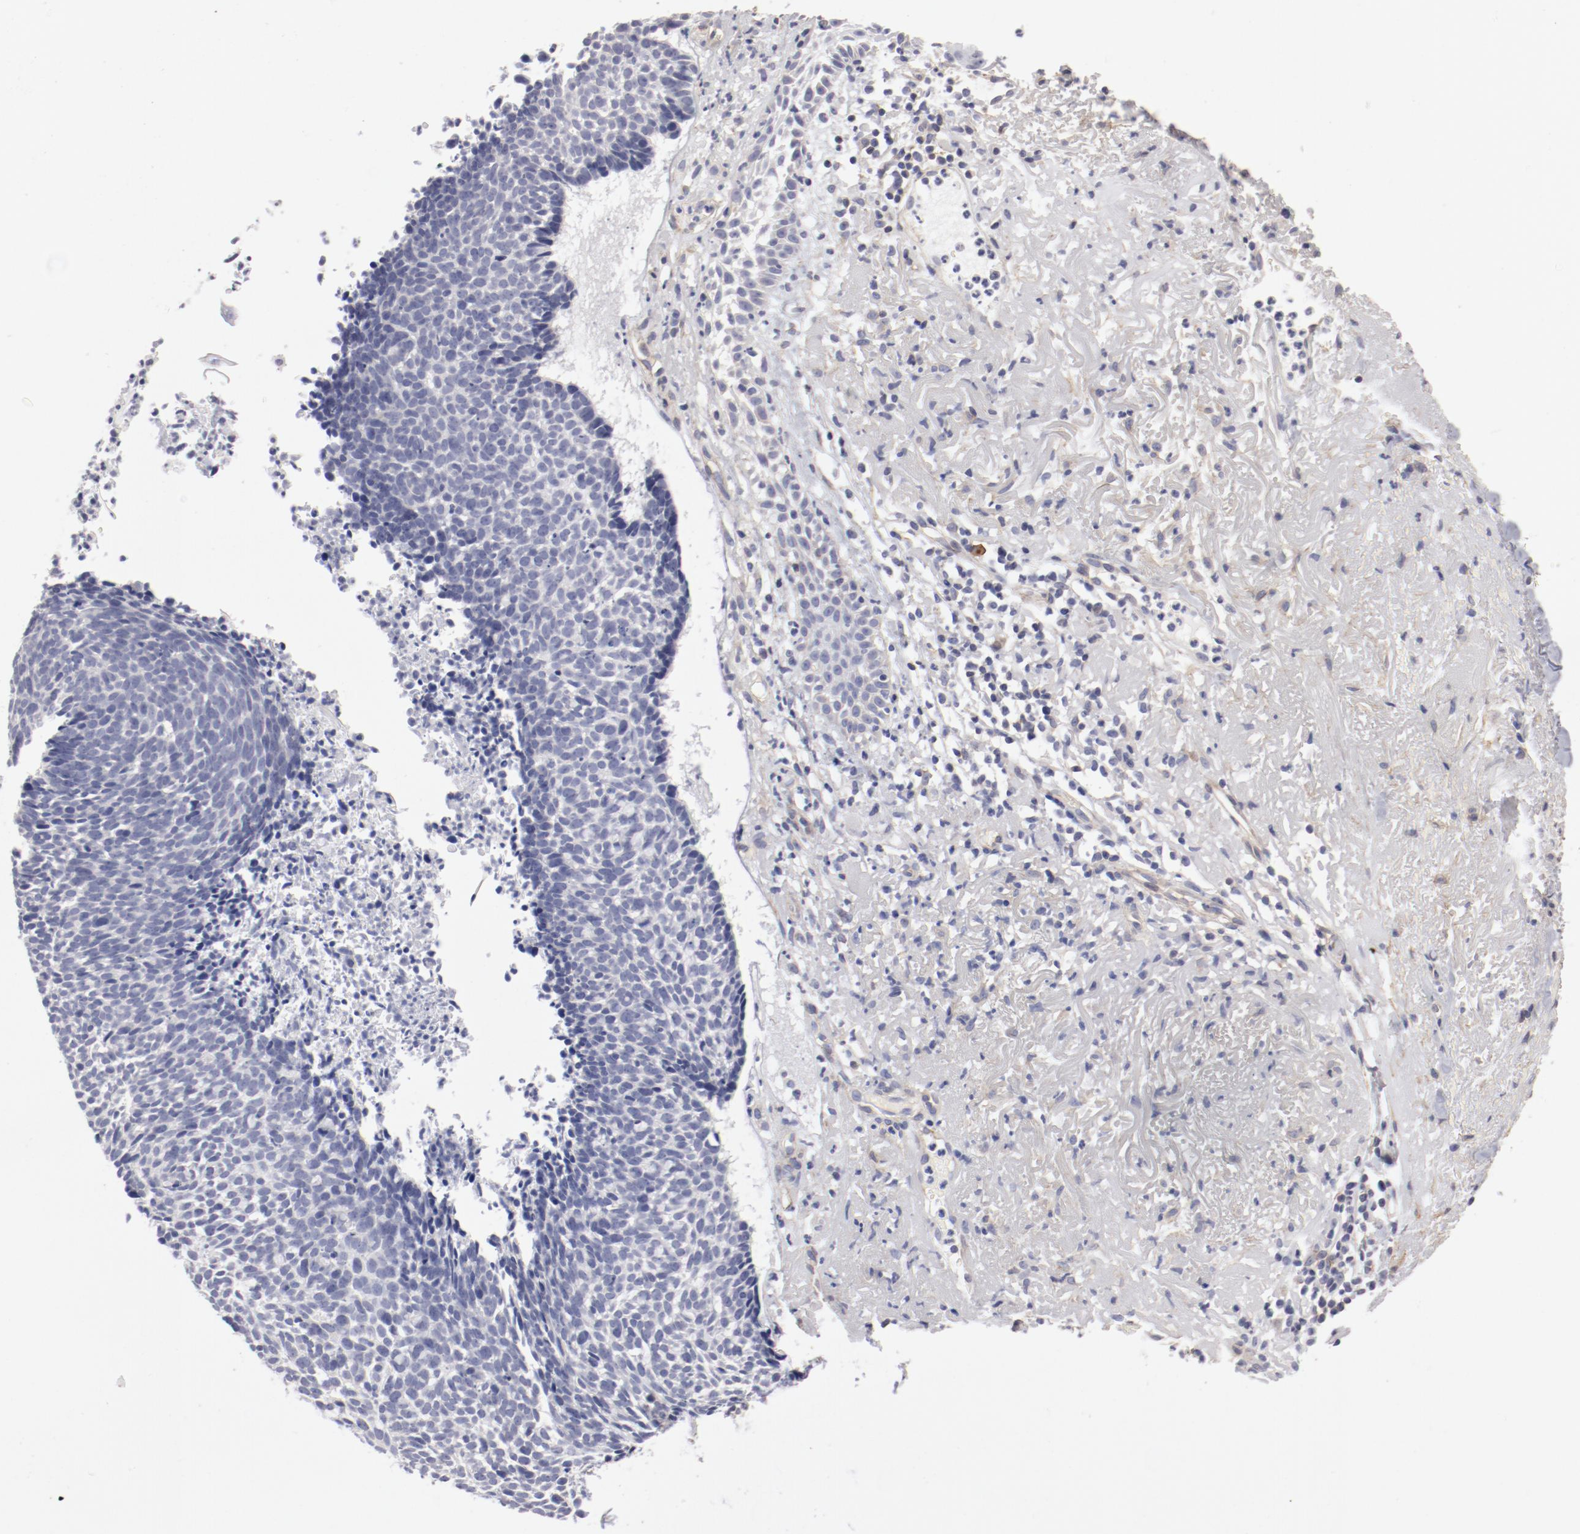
{"staining": {"intensity": "negative", "quantity": "none", "location": "none"}, "tissue": "skin cancer", "cell_type": "Tumor cells", "image_type": "cancer", "snomed": [{"axis": "morphology", "description": "Basal cell carcinoma"}, {"axis": "topography", "description": "Skin"}], "caption": "Immunohistochemical staining of skin basal cell carcinoma demonstrates no significant expression in tumor cells.", "gene": "LAX1", "patient": {"sex": "female", "age": 87}}